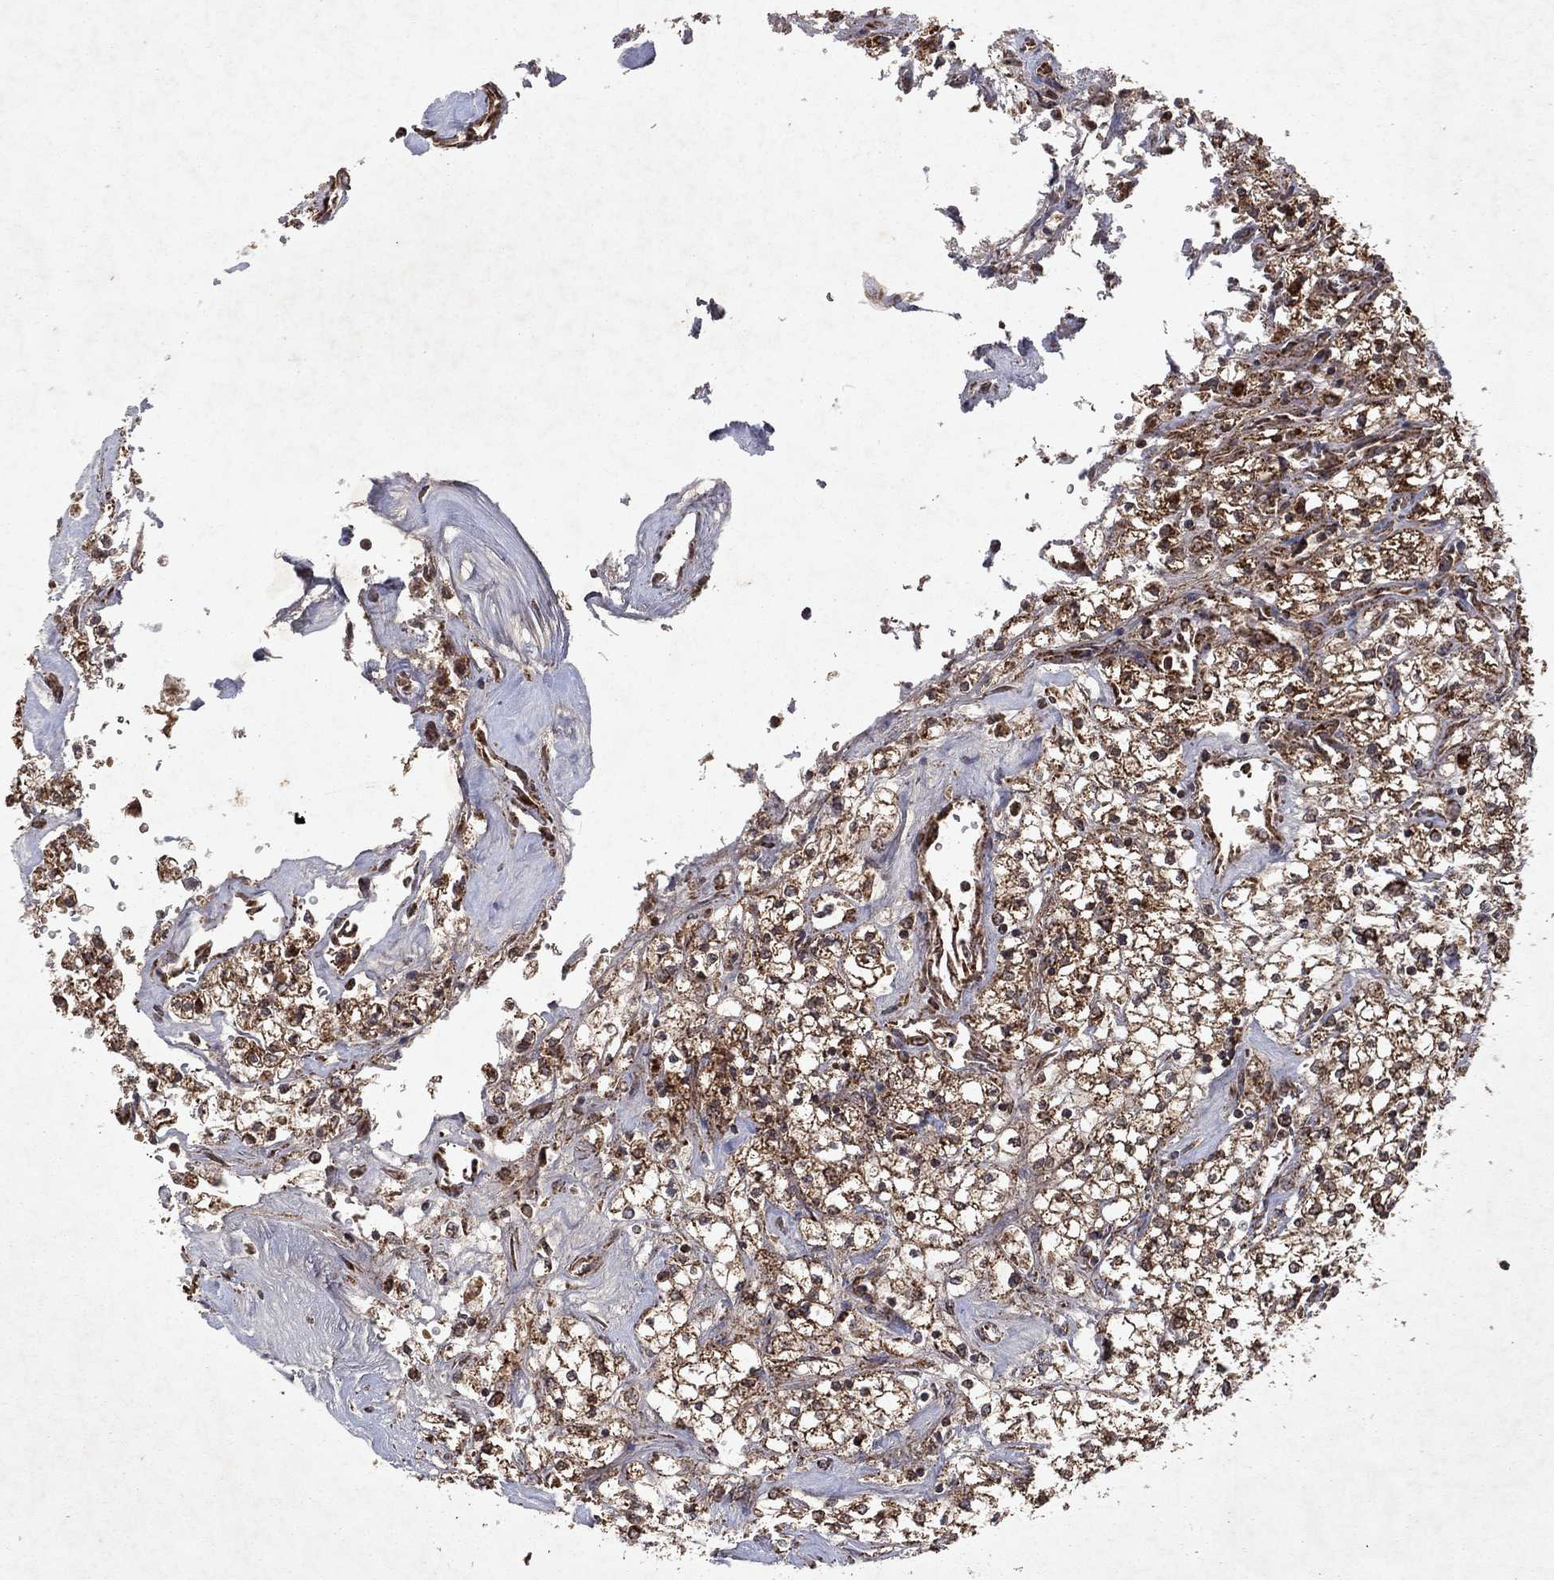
{"staining": {"intensity": "moderate", "quantity": "25%-75%", "location": "cytoplasmic/membranous"}, "tissue": "renal cancer", "cell_type": "Tumor cells", "image_type": "cancer", "snomed": [{"axis": "morphology", "description": "Adenocarcinoma, NOS"}, {"axis": "topography", "description": "Kidney"}], "caption": "Adenocarcinoma (renal) stained for a protein (brown) exhibits moderate cytoplasmic/membranous positive staining in about 25%-75% of tumor cells.", "gene": "PYROXD2", "patient": {"sex": "male", "age": 80}}